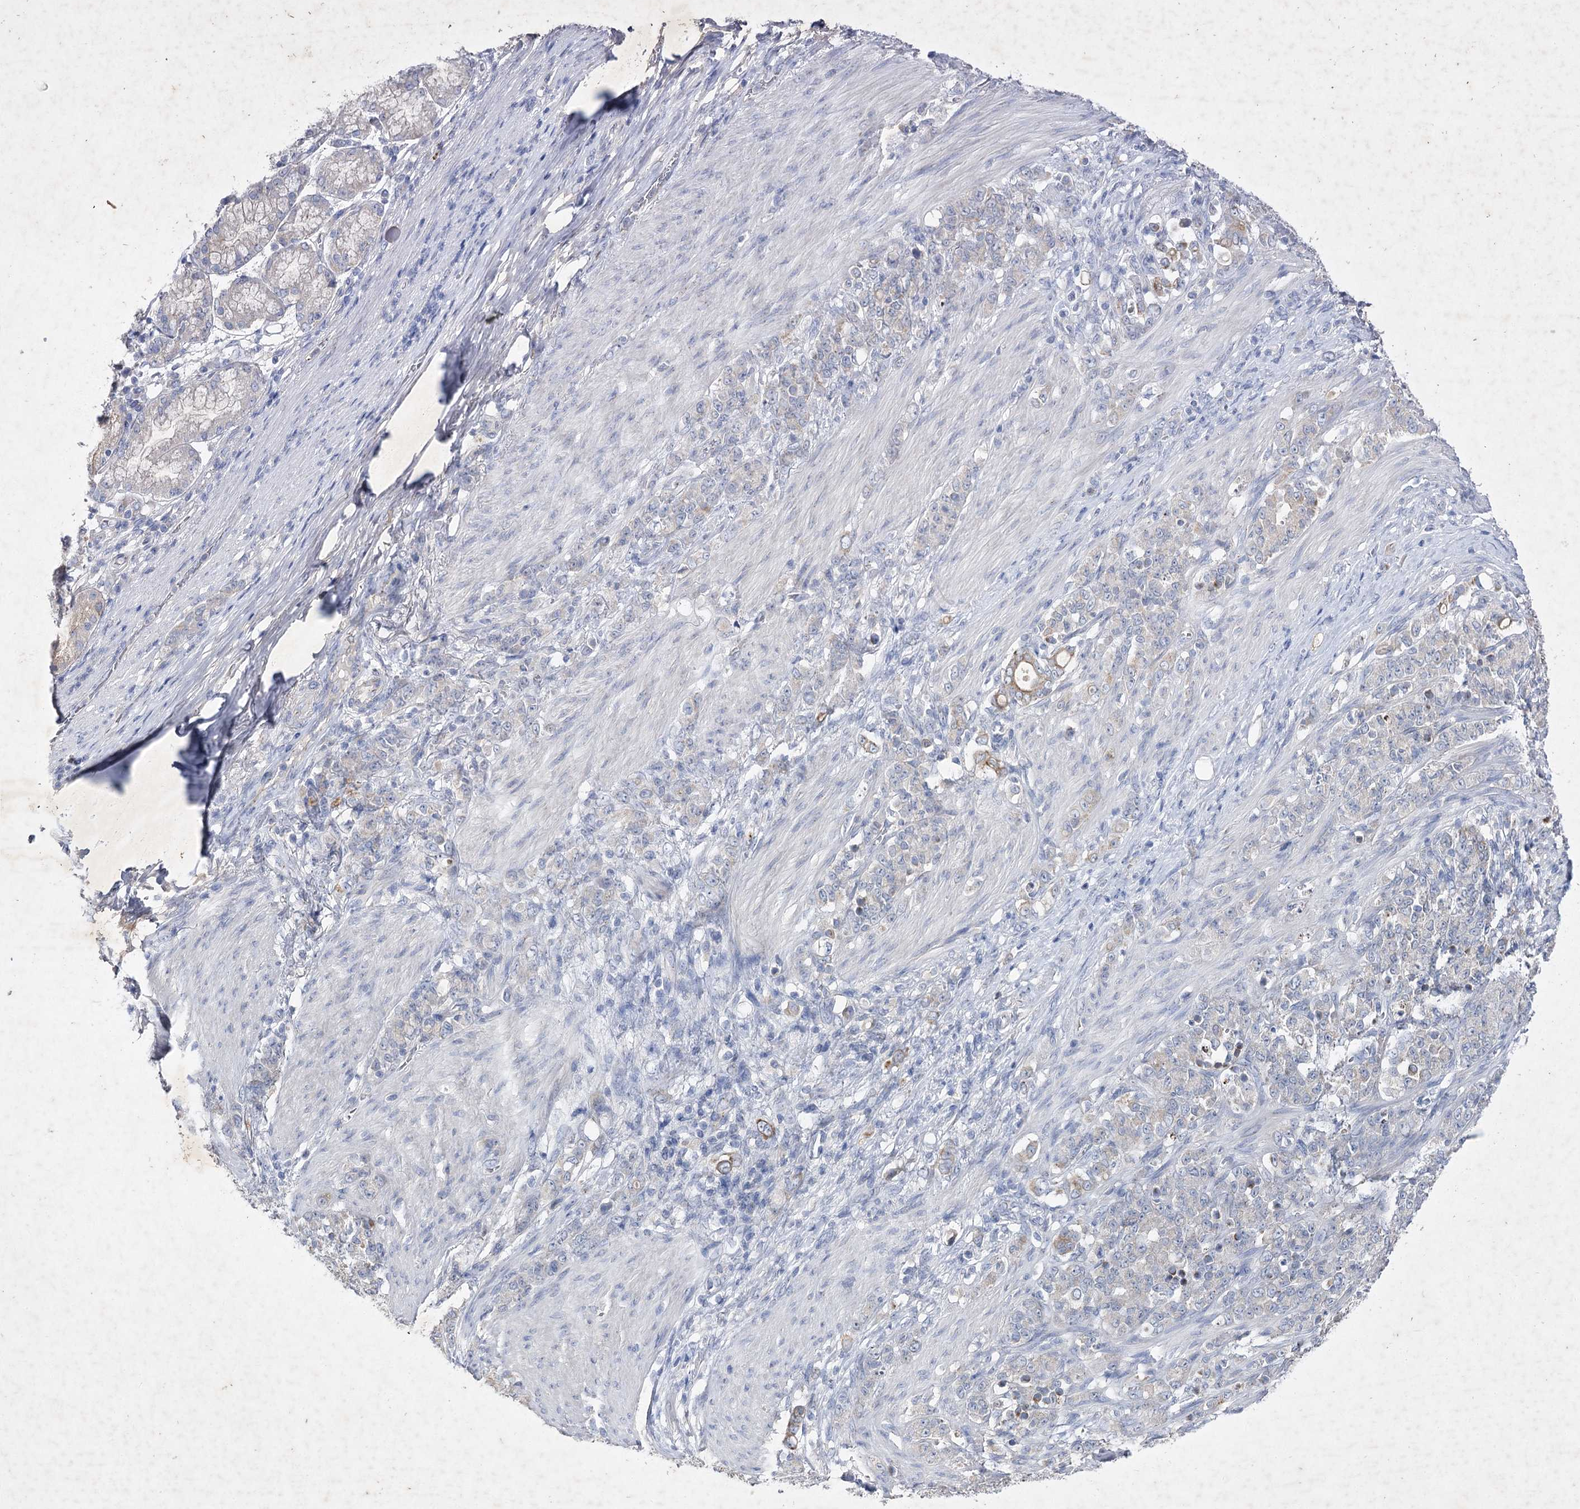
{"staining": {"intensity": "negative", "quantity": "none", "location": "none"}, "tissue": "stomach cancer", "cell_type": "Tumor cells", "image_type": "cancer", "snomed": [{"axis": "morphology", "description": "Adenocarcinoma, NOS"}, {"axis": "topography", "description": "Stomach"}], "caption": "IHC of stomach cancer reveals no expression in tumor cells.", "gene": "COX15", "patient": {"sex": "female", "age": 79}}